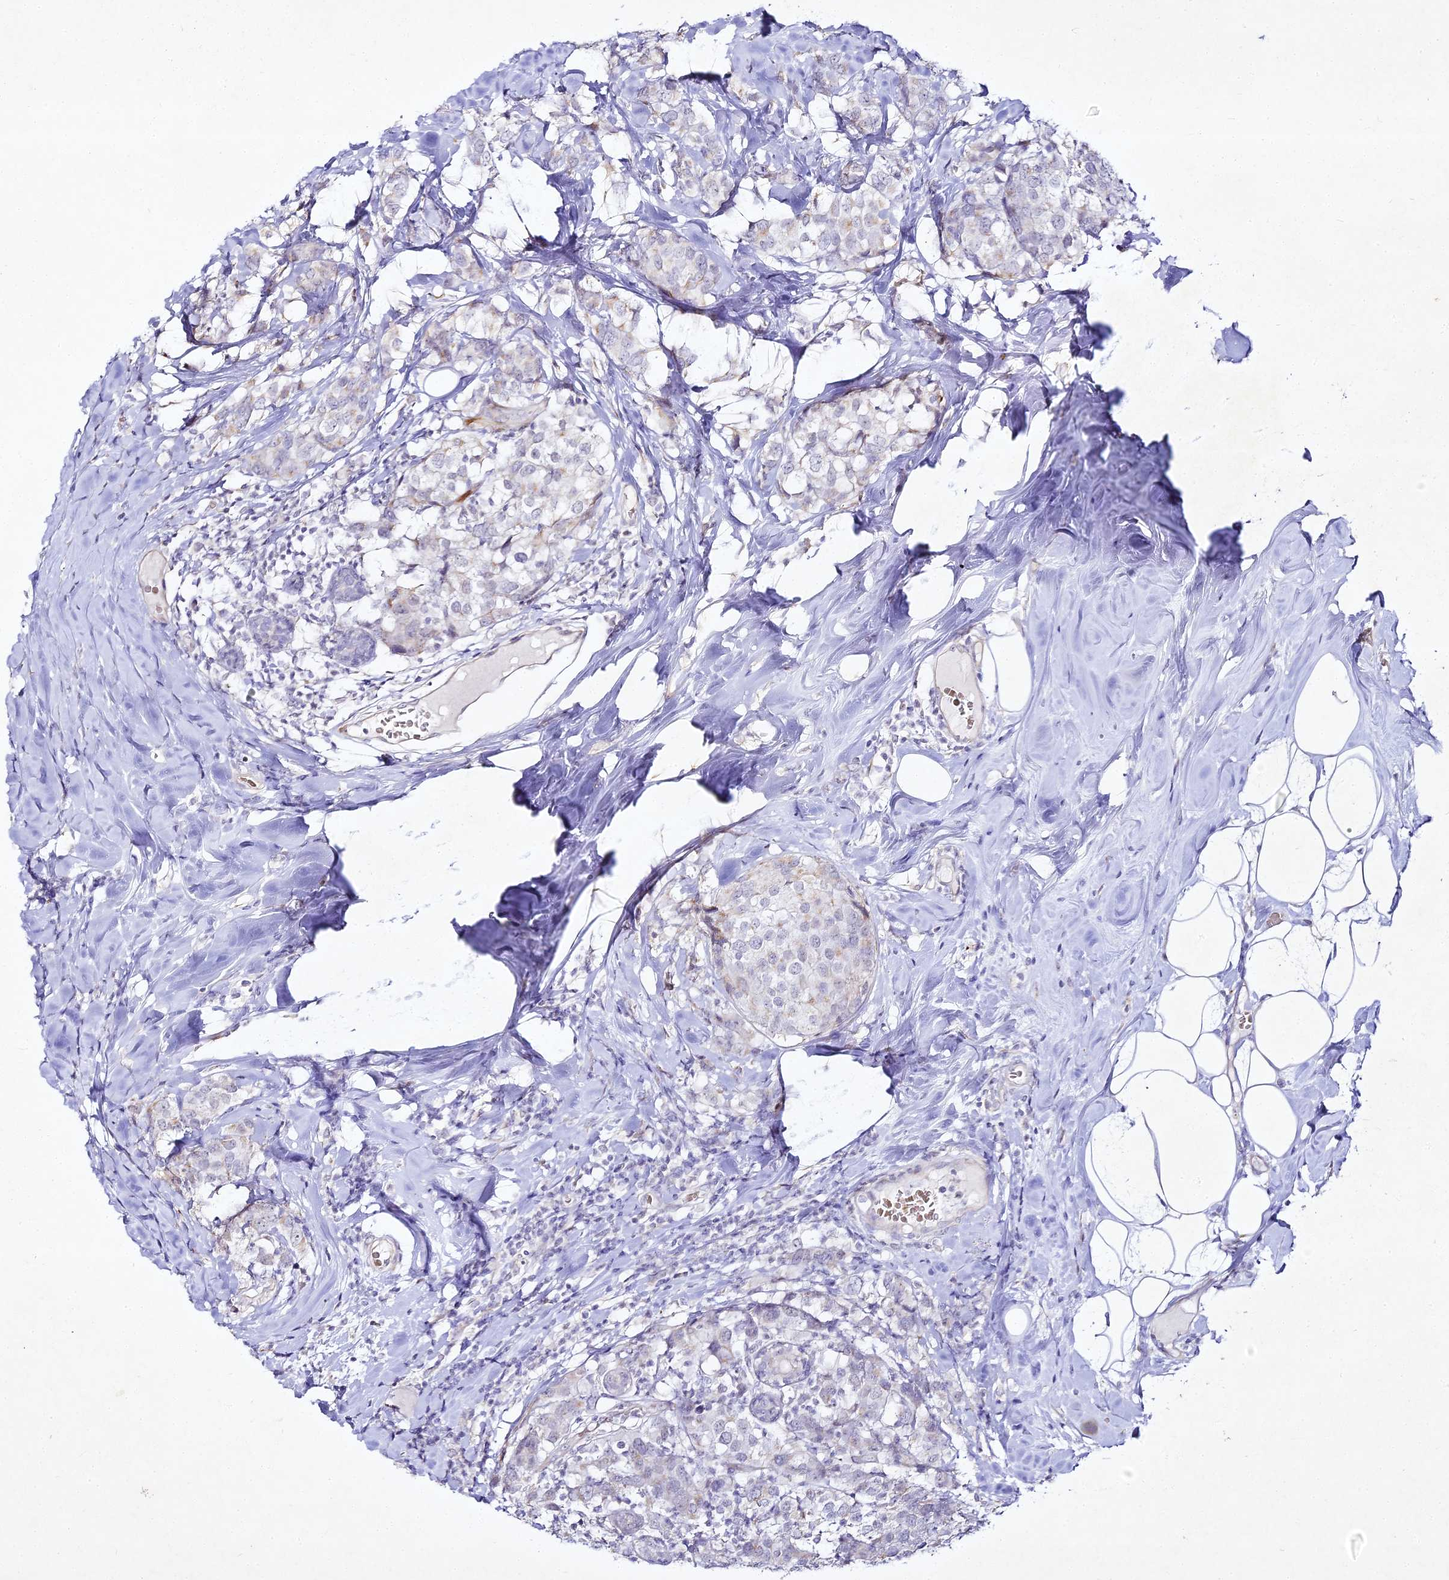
{"staining": {"intensity": "negative", "quantity": "none", "location": "none"}, "tissue": "breast cancer", "cell_type": "Tumor cells", "image_type": "cancer", "snomed": [{"axis": "morphology", "description": "Lobular carcinoma"}, {"axis": "topography", "description": "Breast"}], "caption": "IHC image of breast cancer (lobular carcinoma) stained for a protein (brown), which demonstrates no positivity in tumor cells.", "gene": "ALPG", "patient": {"sex": "female", "age": 59}}